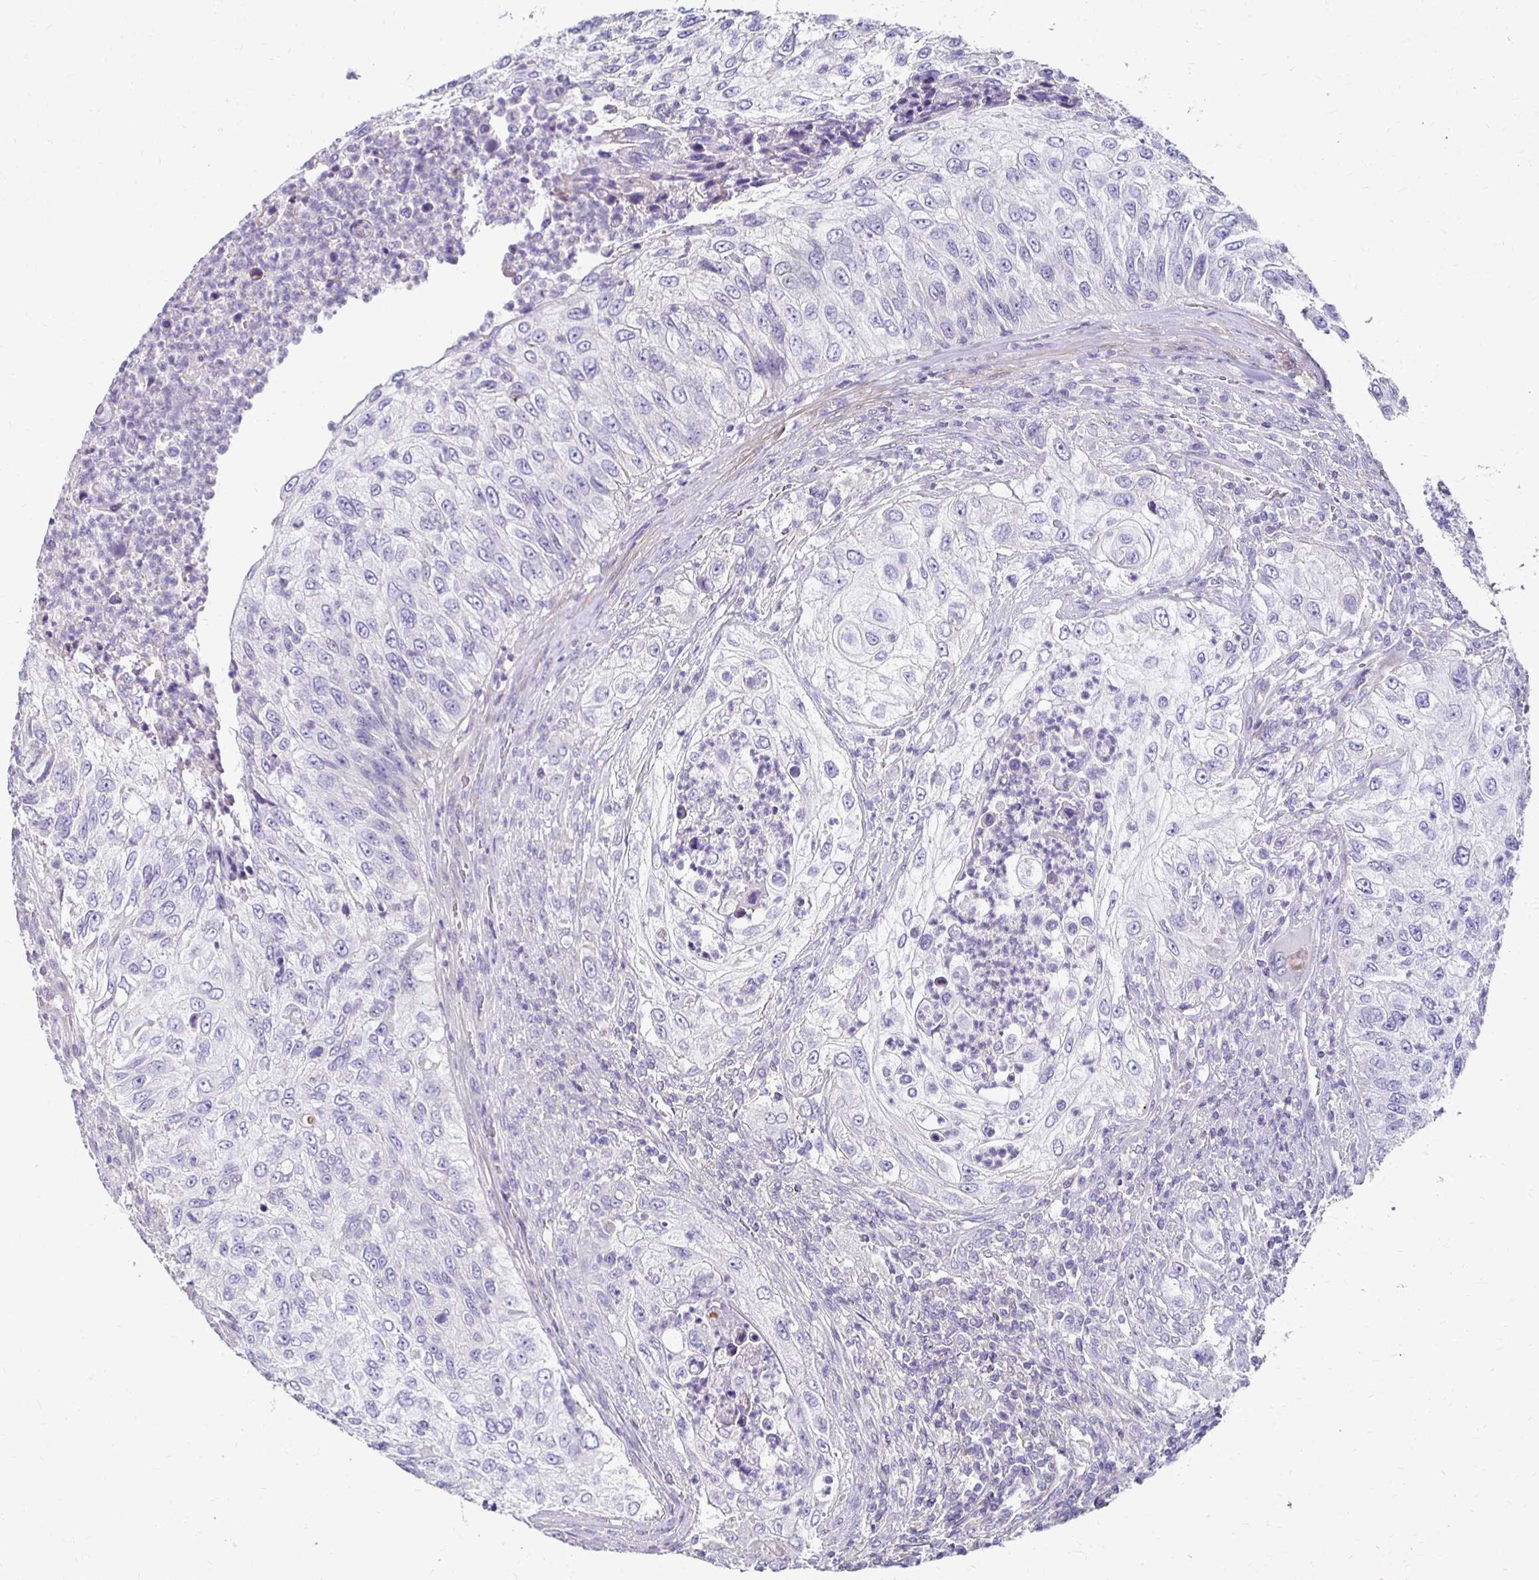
{"staining": {"intensity": "negative", "quantity": "none", "location": "none"}, "tissue": "urothelial cancer", "cell_type": "Tumor cells", "image_type": "cancer", "snomed": [{"axis": "morphology", "description": "Urothelial carcinoma, High grade"}, {"axis": "topography", "description": "Urinary bladder"}], "caption": "A high-resolution histopathology image shows immunohistochemistry (IHC) staining of urothelial cancer, which displays no significant positivity in tumor cells.", "gene": "AKAP6", "patient": {"sex": "female", "age": 60}}